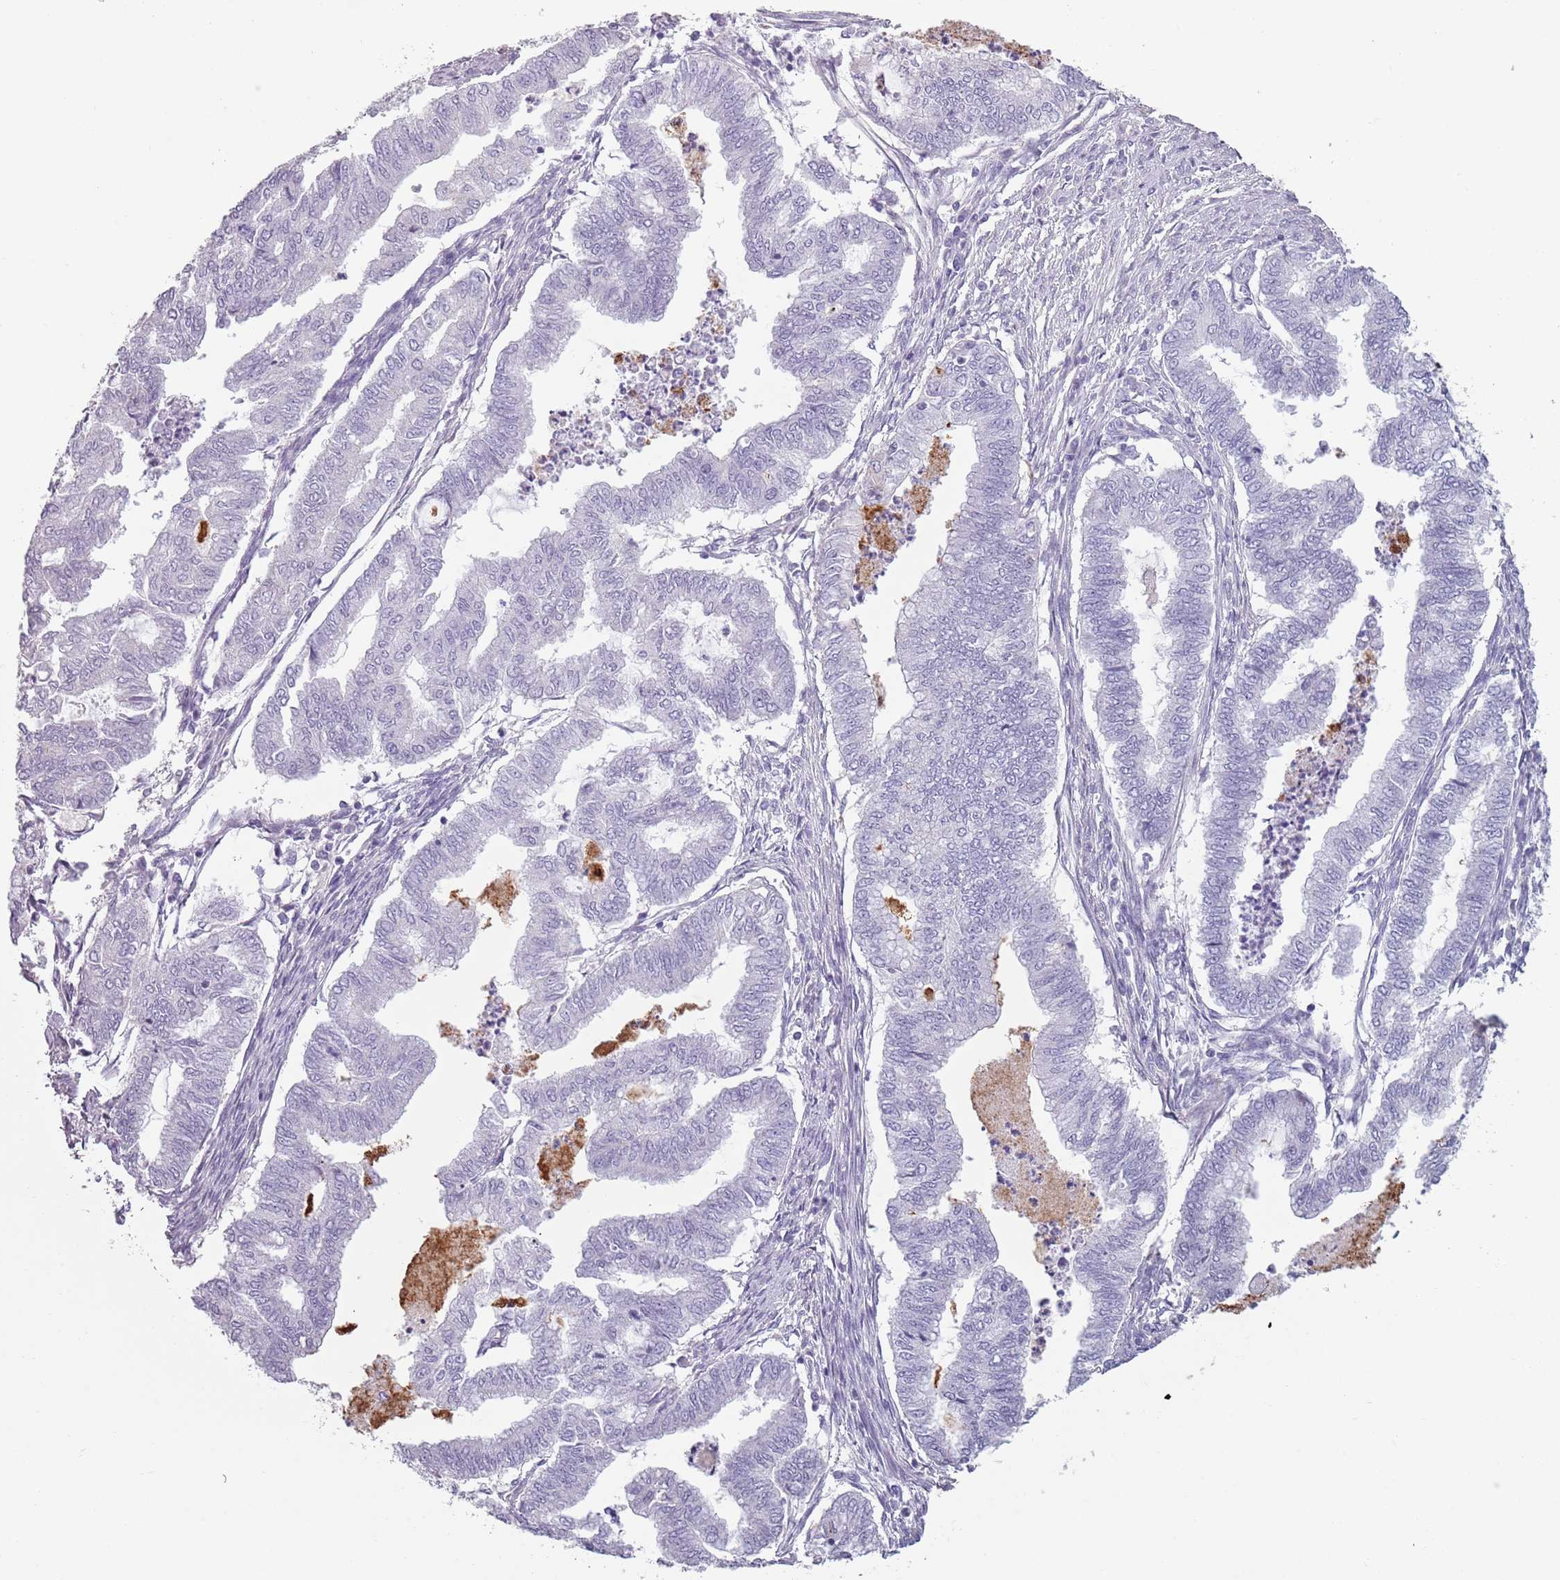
{"staining": {"intensity": "negative", "quantity": "none", "location": "none"}, "tissue": "endometrial cancer", "cell_type": "Tumor cells", "image_type": "cancer", "snomed": [{"axis": "morphology", "description": "Adenocarcinoma, NOS"}, {"axis": "topography", "description": "Endometrium"}], "caption": "Histopathology image shows no protein staining in tumor cells of endometrial cancer (adenocarcinoma) tissue. (Stains: DAB immunohistochemistry with hematoxylin counter stain, Microscopy: brightfield microscopy at high magnification).", "gene": "PIEZO1", "patient": {"sex": "female", "age": 79}}